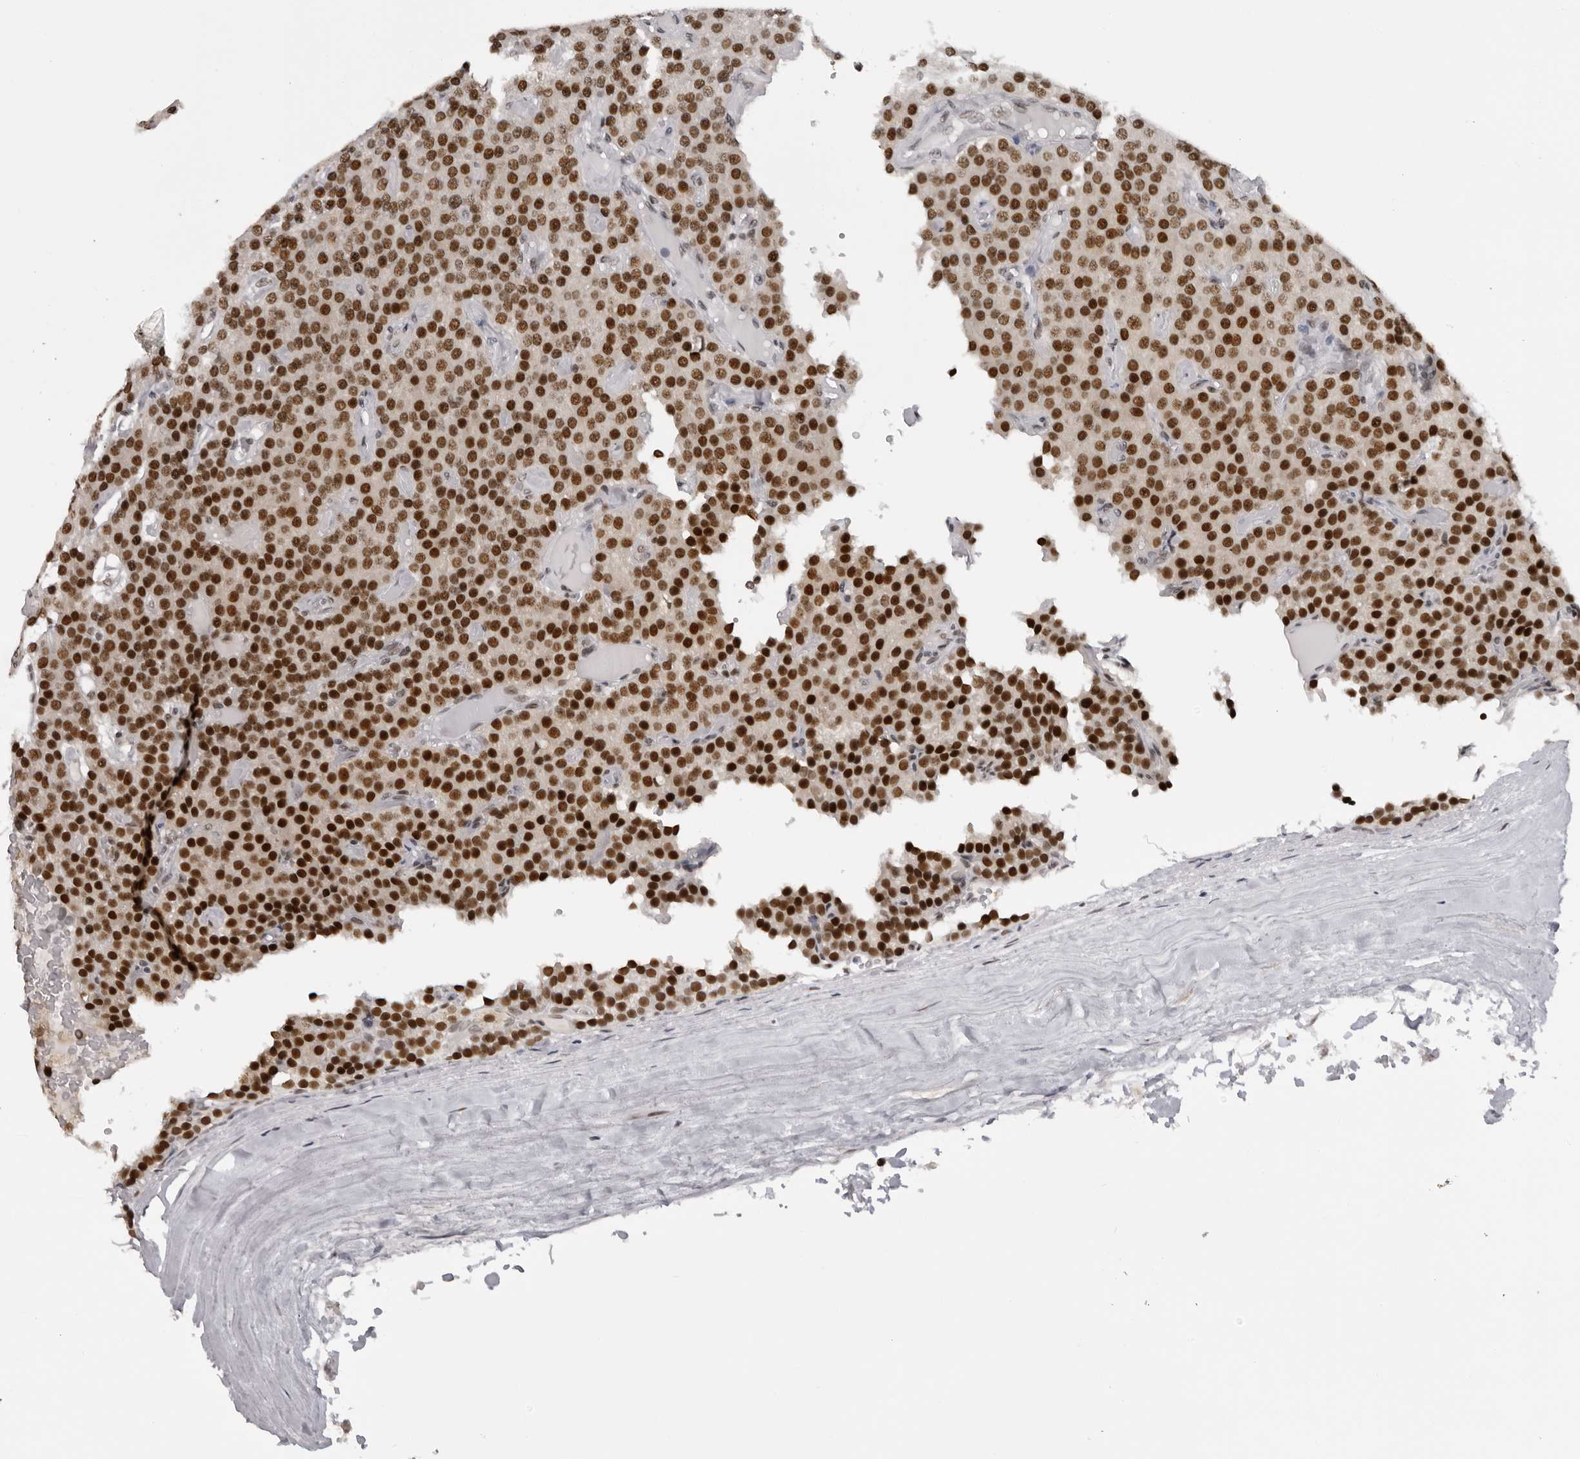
{"staining": {"intensity": "strong", "quantity": ">75%", "location": "nuclear"}, "tissue": "parathyroid gland", "cell_type": "Glandular cells", "image_type": "normal", "snomed": [{"axis": "morphology", "description": "Normal tissue, NOS"}, {"axis": "morphology", "description": "Adenoma, NOS"}, {"axis": "topography", "description": "Parathyroid gland"}], "caption": "Immunohistochemistry micrograph of benign parathyroid gland: human parathyroid gland stained using immunohistochemistry demonstrates high levels of strong protein expression localized specifically in the nuclear of glandular cells, appearing as a nuclear brown color.", "gene": "HEXIM2", "patient": {"sex": "female", "age": 86}}